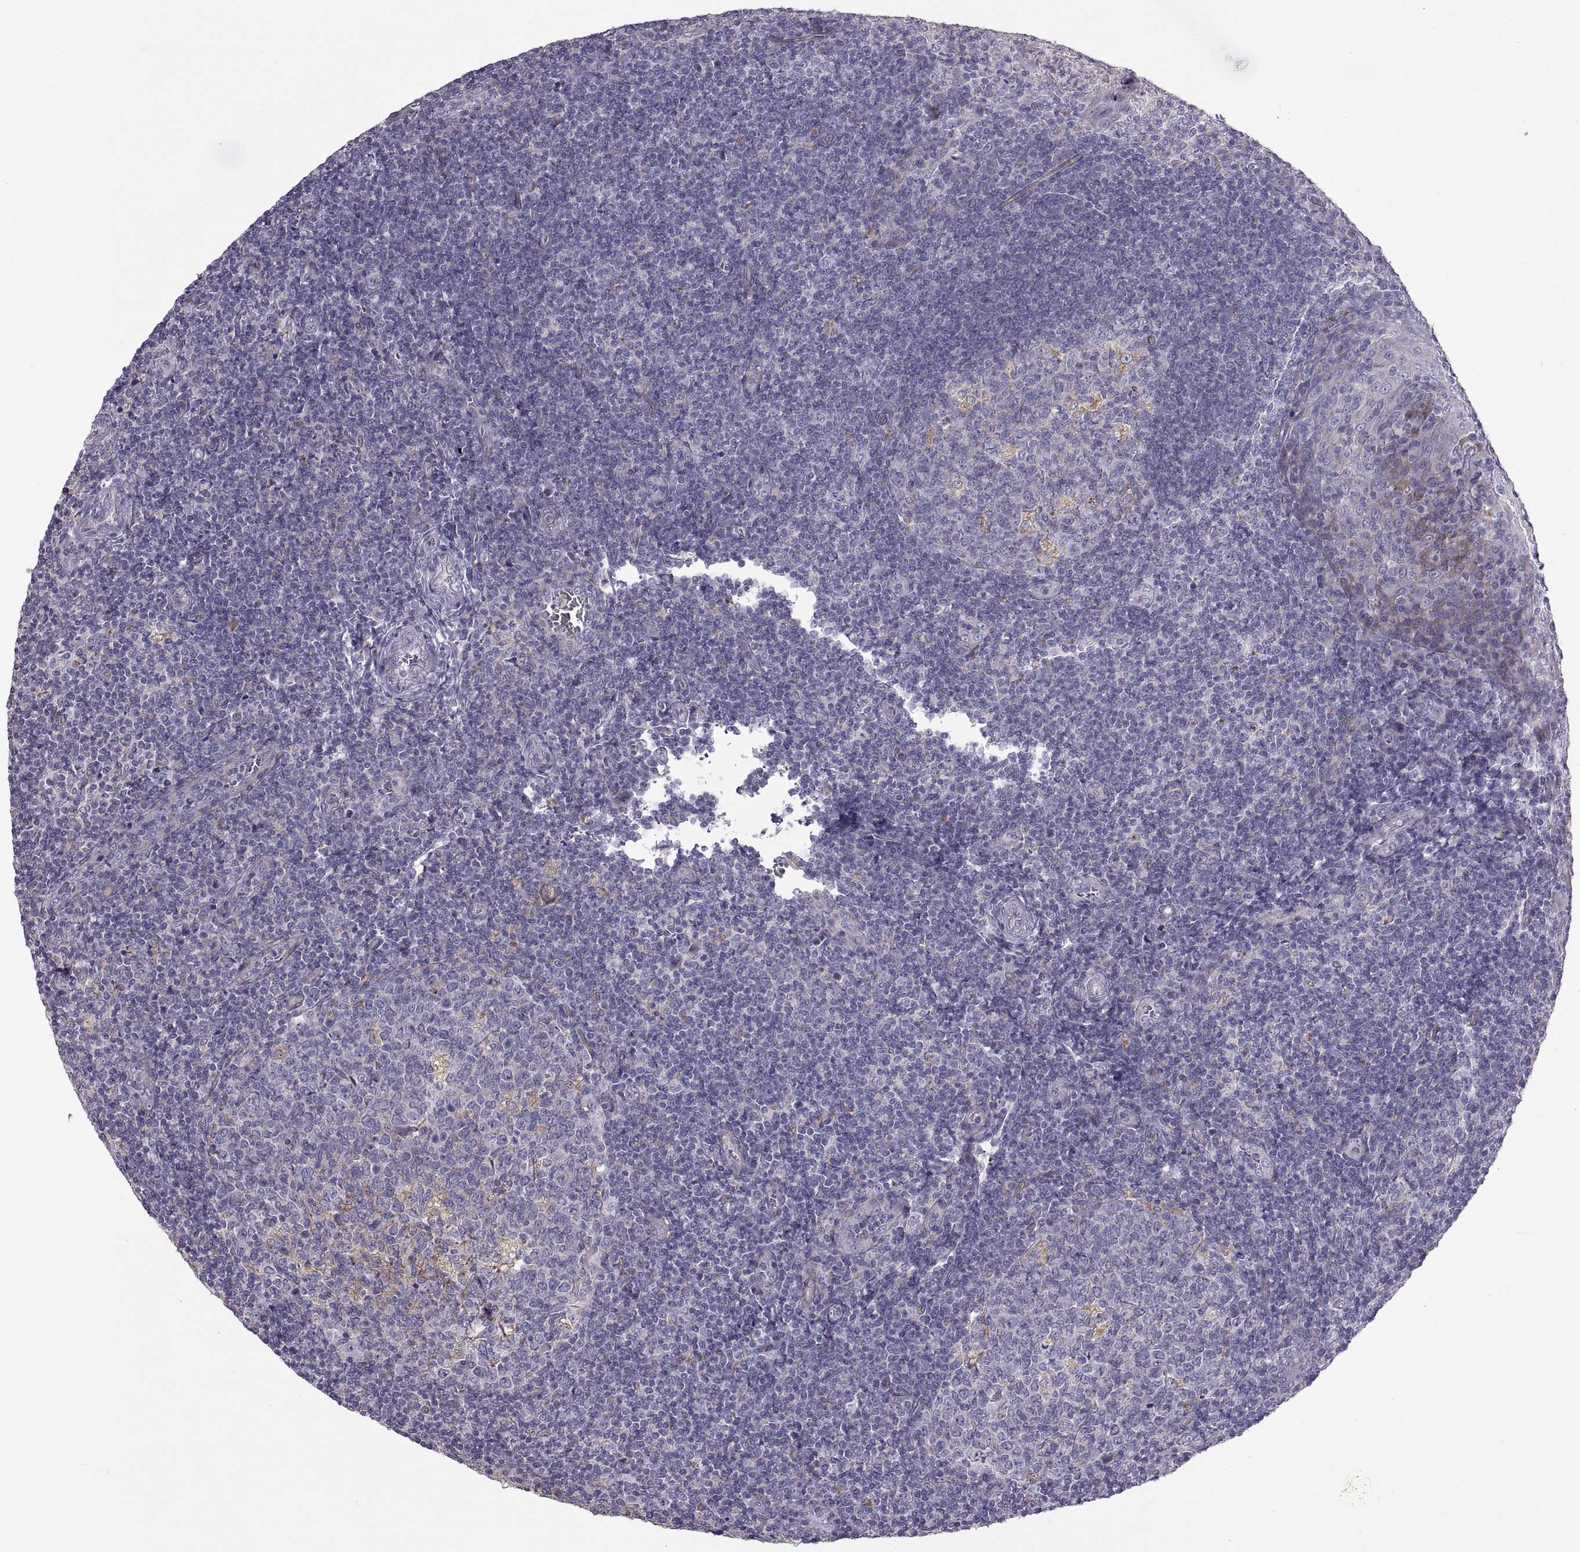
{"staining": {"intensity": "weak", "quantity": "25%-75%", "location": "cytoplasmic/membranous"}, "tissue": "tonsil", "cell_type": "Germinal center cells", "image_type": "normal", "snomed": [{"axis": "morphology", "description": "Normal tissue, NOS"}, {"axis": "topography", "description": "Tonsil"}], "caption": "A brown stain labels weak cytoplasmic/membranous positivity of a protein in germinal center cells of unremarkable human tonsil.", "gene": "ARSL", "patient": {"sex": "female", "age": 12}}